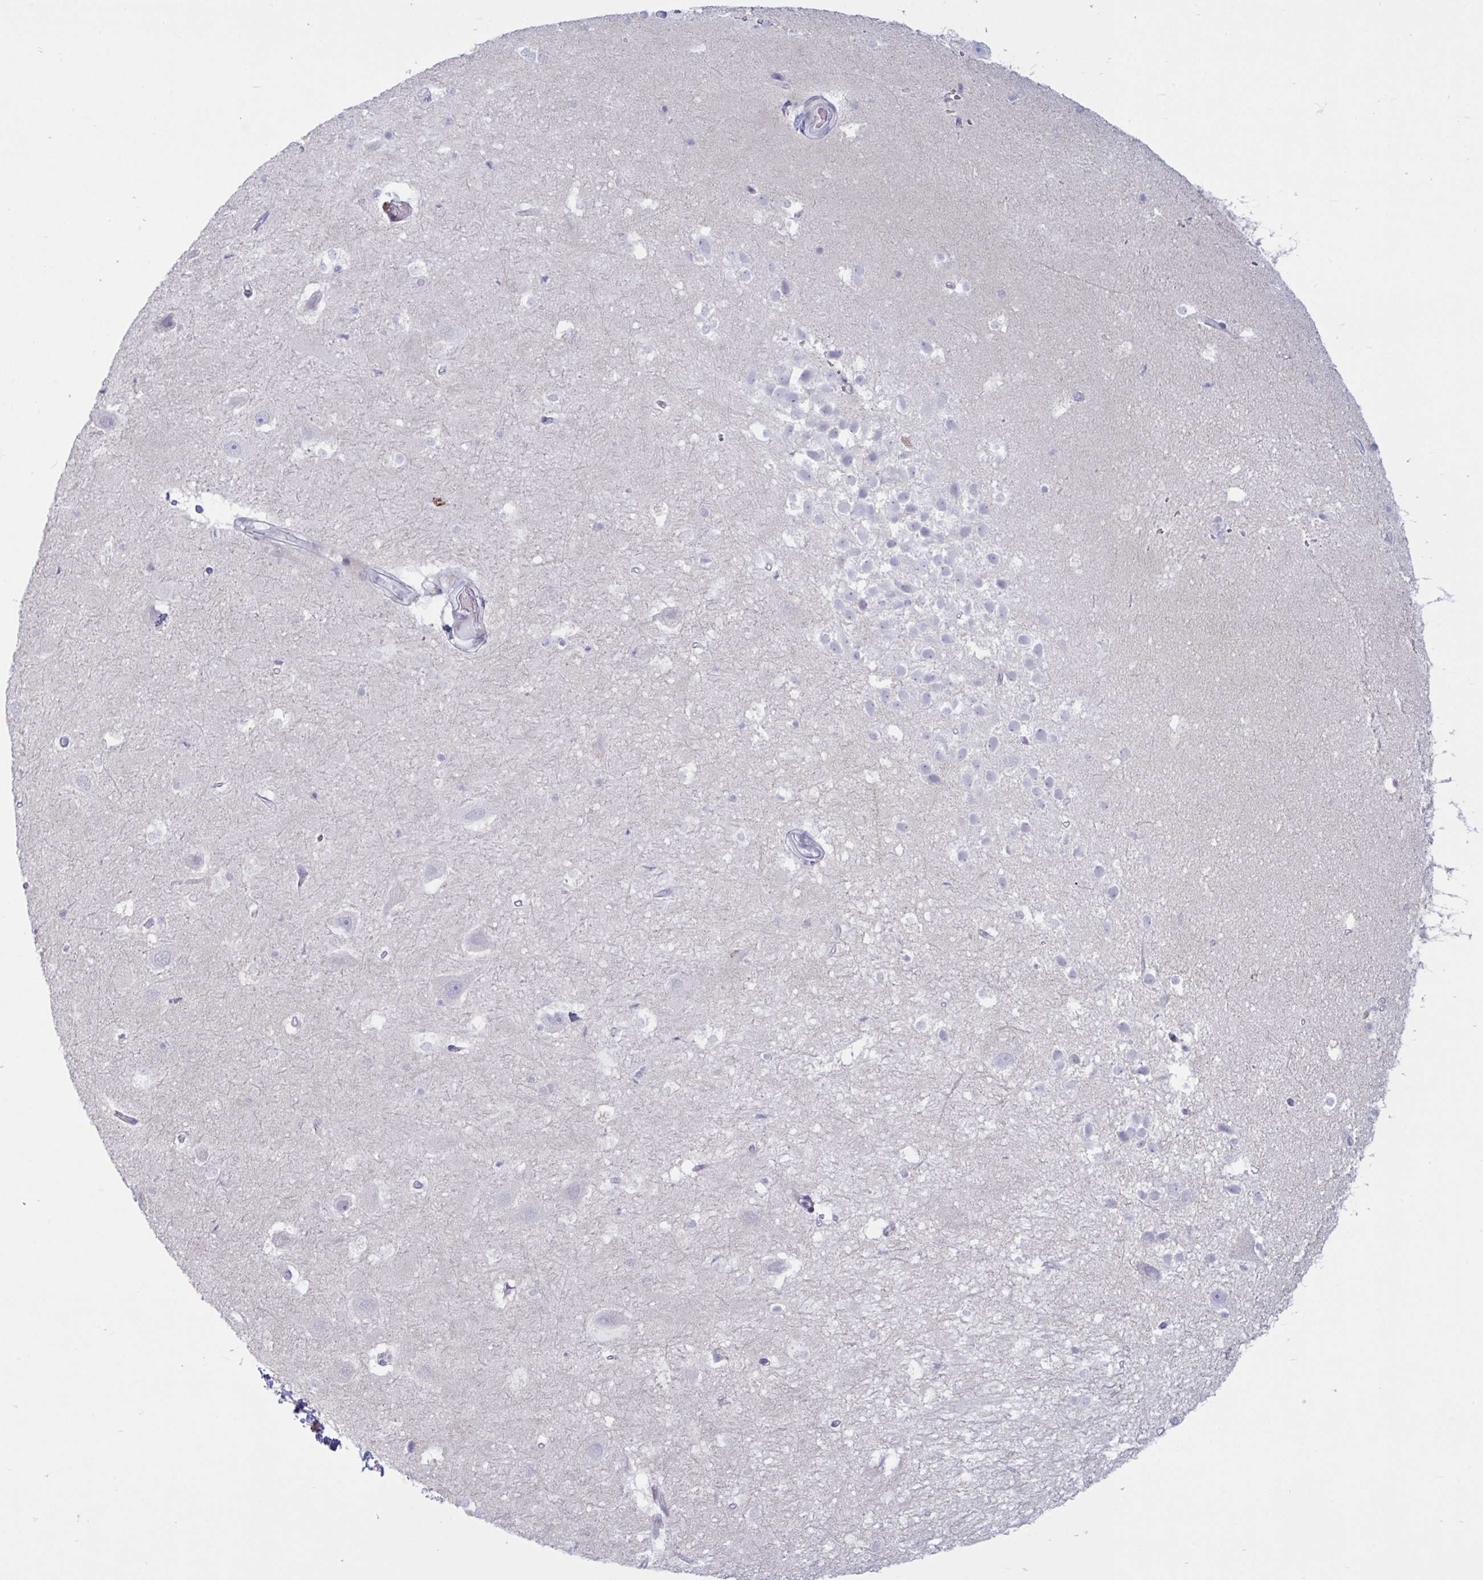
{"staining": {"intensity": "negative", "quantity": "none", "location": "none"}, "tissue": "hippocampus", "cell_type": "Glial cells", "image_type": "normal", "snomed": [{"axis": "morphology", "description": "Normal tissue, NOS"}, {"axis": "topography", "description": "Hippocampus"}], "caption": "The image demonstrates no significant positivity in glial cells of hippocampus. The staining is performed using DAB brown chromogen with nuclei counter-stained in using hematoxylin.", "gene": "VWC2", "patient": {"sex": "male", "age": 26}}